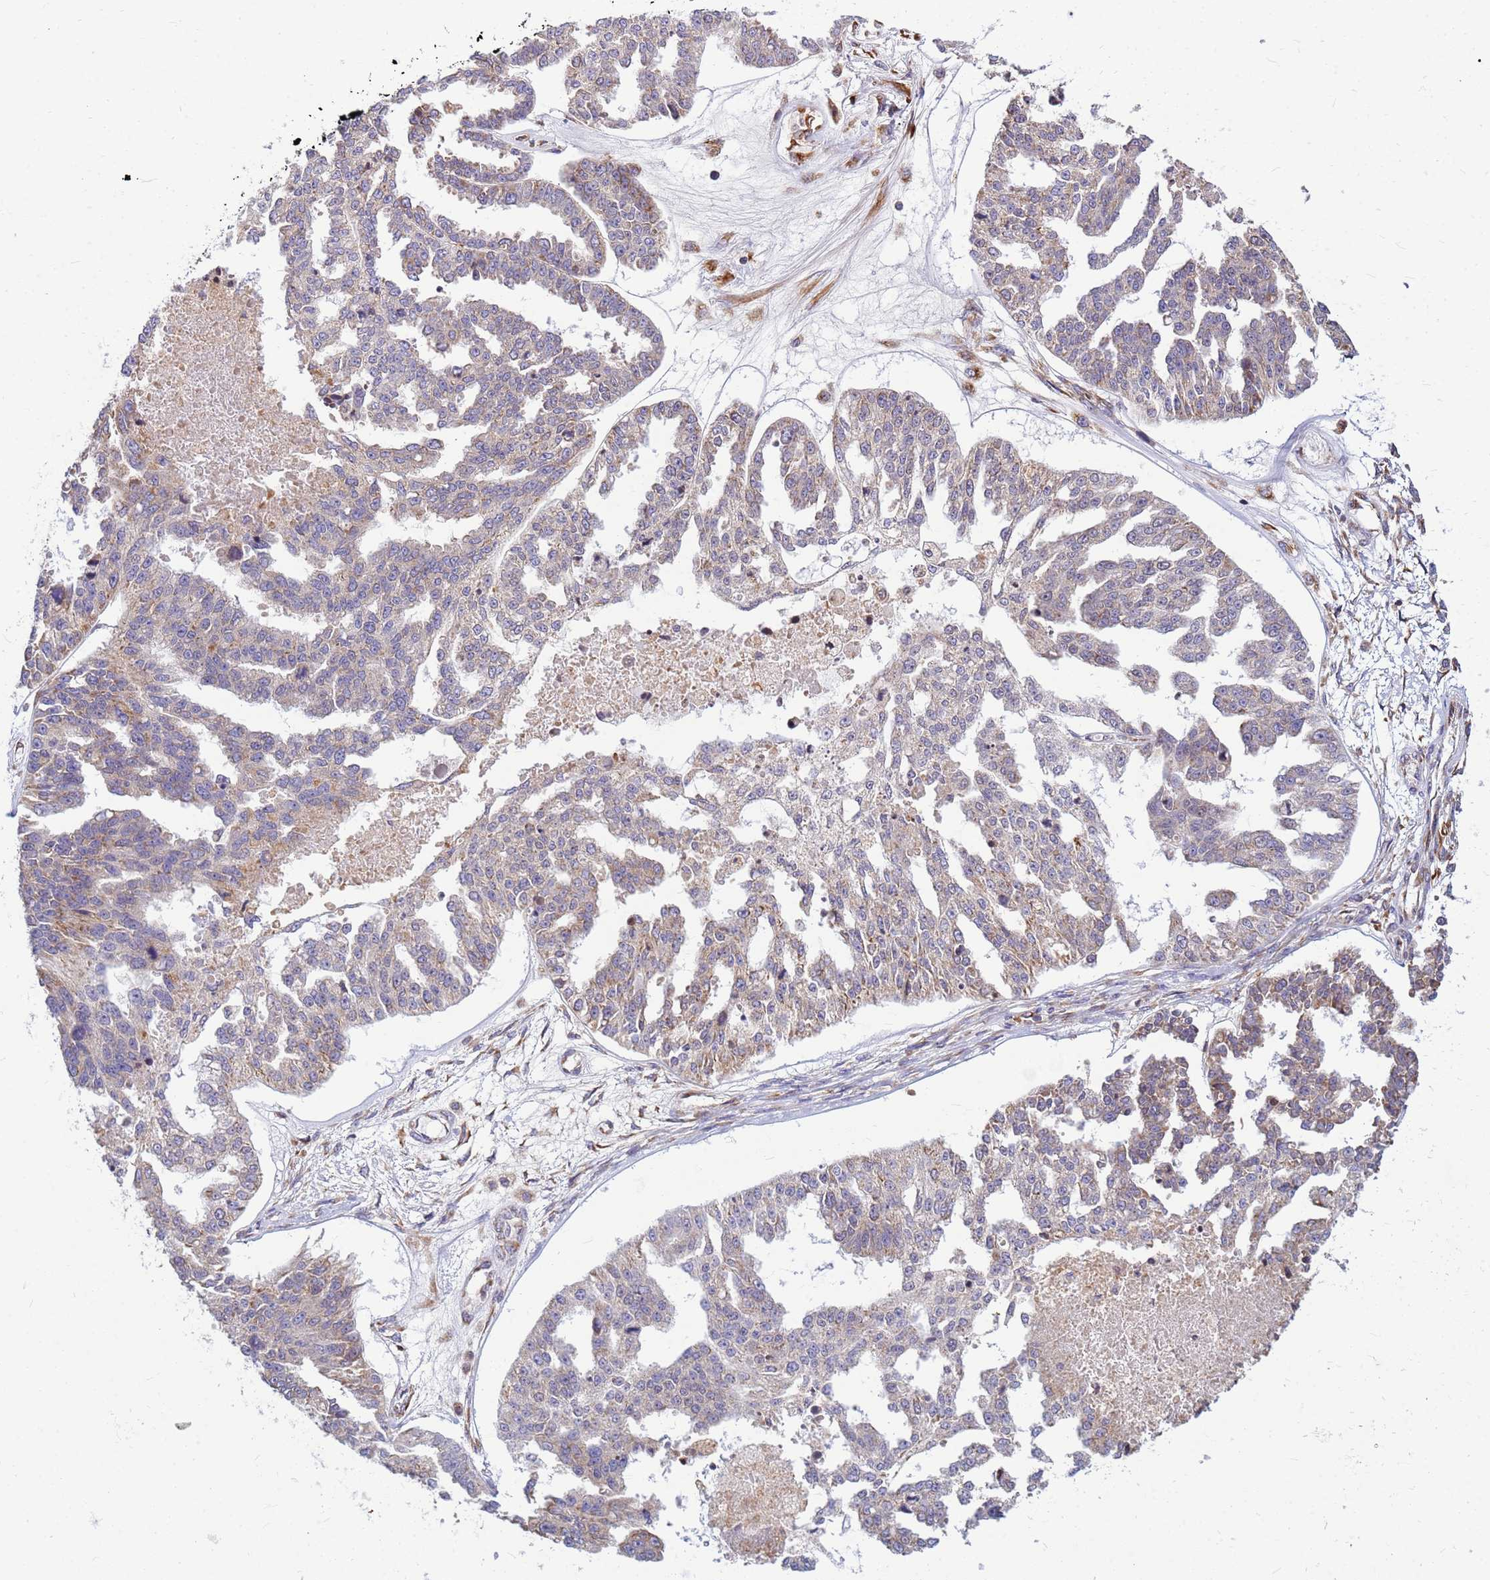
{"staining": {"intensity": "weak", "quantity": "25%-75%", "location": "cytoplasmic/membranous"}, "tissue": "ovarian cancer", "cell_type": "Tumor cells", "image_type": "cancer", "snomed": [{"axis": "morphology", "description": "Cystadenocarcinoma, serous, NOS"}, {"axis": "topography", "description": "Ovary"}], "caption": "A high-resolution histopathology image shows immunohistochemistry staining of ovarian serous cystadenocarcinoma, which demonstrates weak cytoplasmic/membranous expression in approximately 25%-75% of tumor cells.", "gene": "SSR4", "patient": {"sex": "female", "age": 58}}